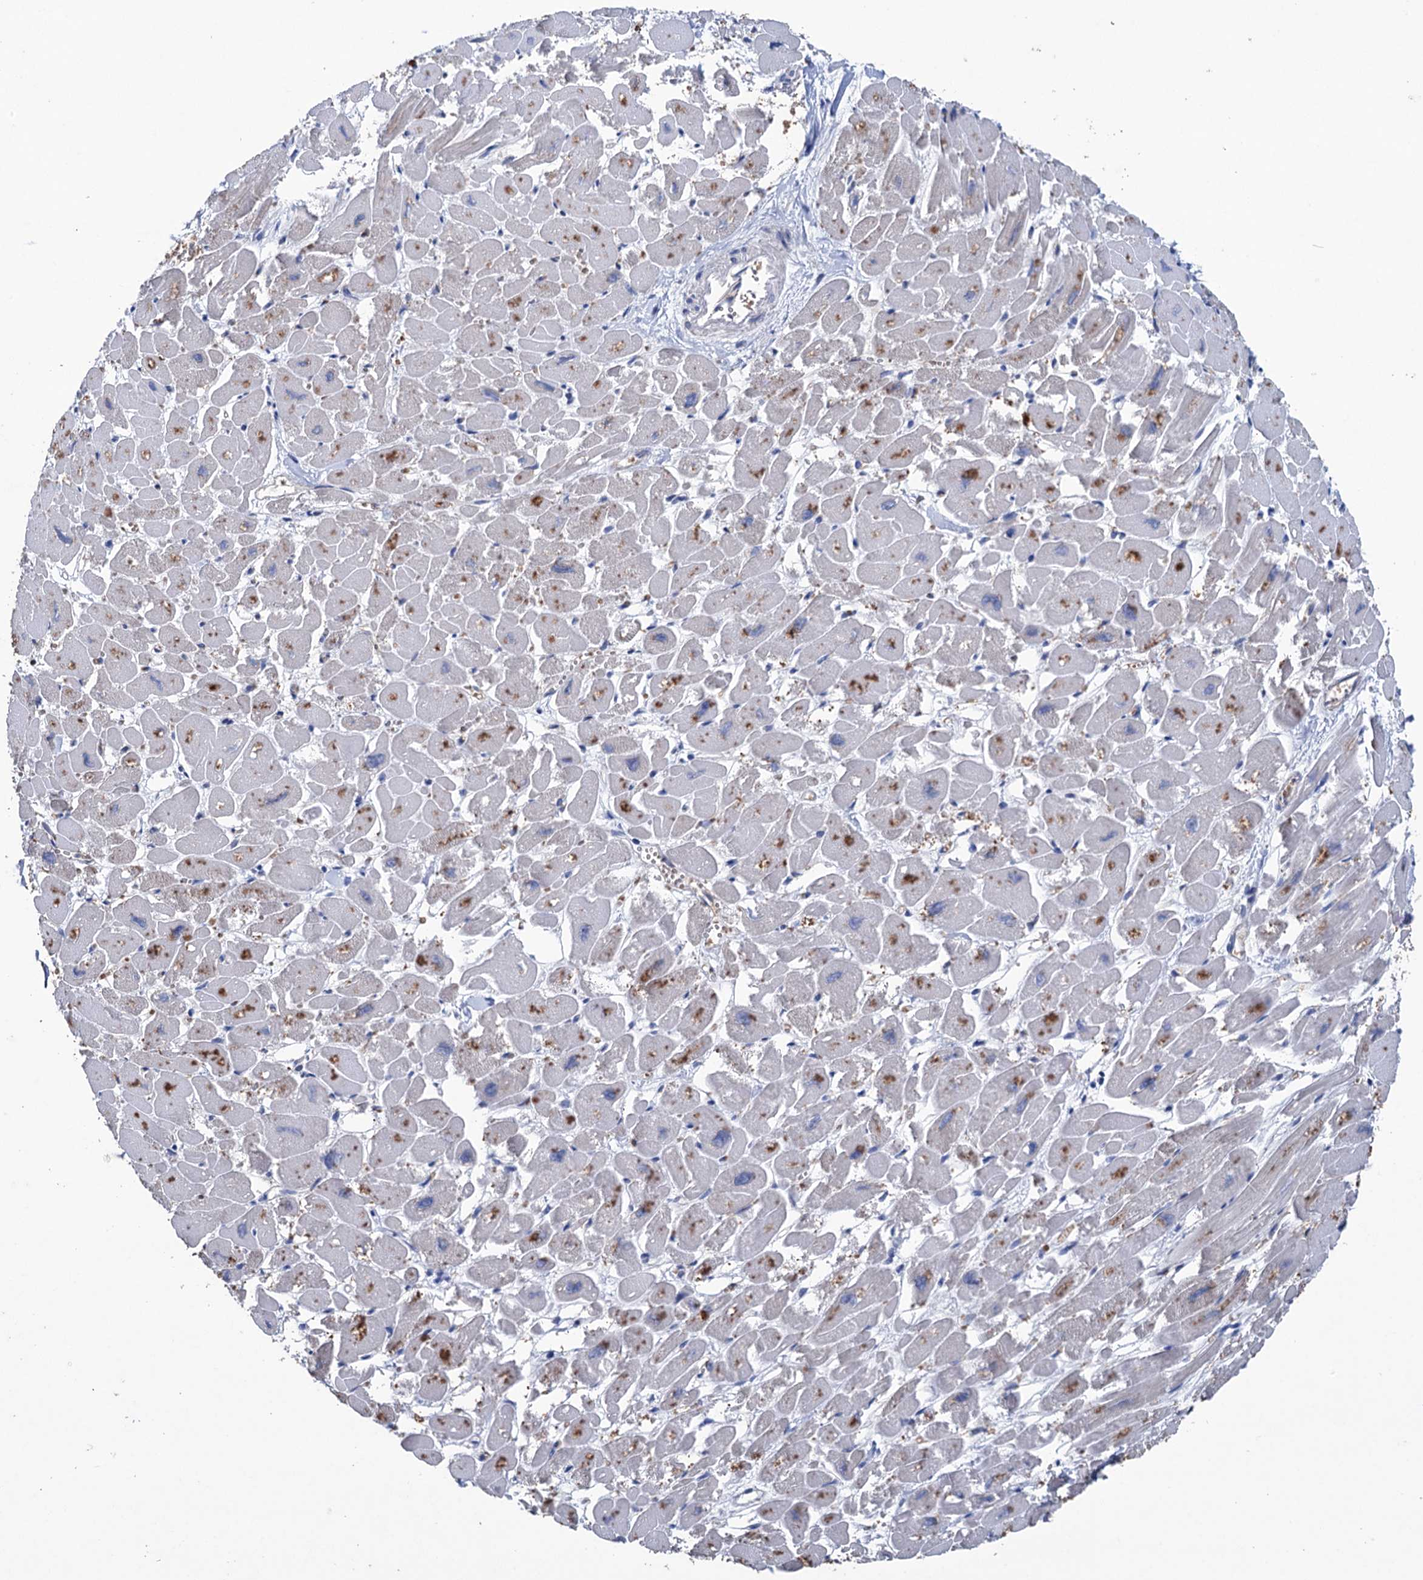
{"staining": {"intensity": "strong", "quantity": "25%-75%", "location": "cytoplasmic/membranous"}, "tissue": "heart muscle", "cell_type": "Cardiomyocytes", "image_type": "normal", "snomed": [{"axis": "morphology", "description": "Normal tissue, NOS"}, {"axis": "topography", "description": "Heart"}], "caption": "Cardiomyocytes reveal strong cytoplasmic/membranous positivity in approximately 25%-75% of cells in unremarkable heart muscle.", "gene": "STING1", "patient": {"sex": "male", "age": 54}}